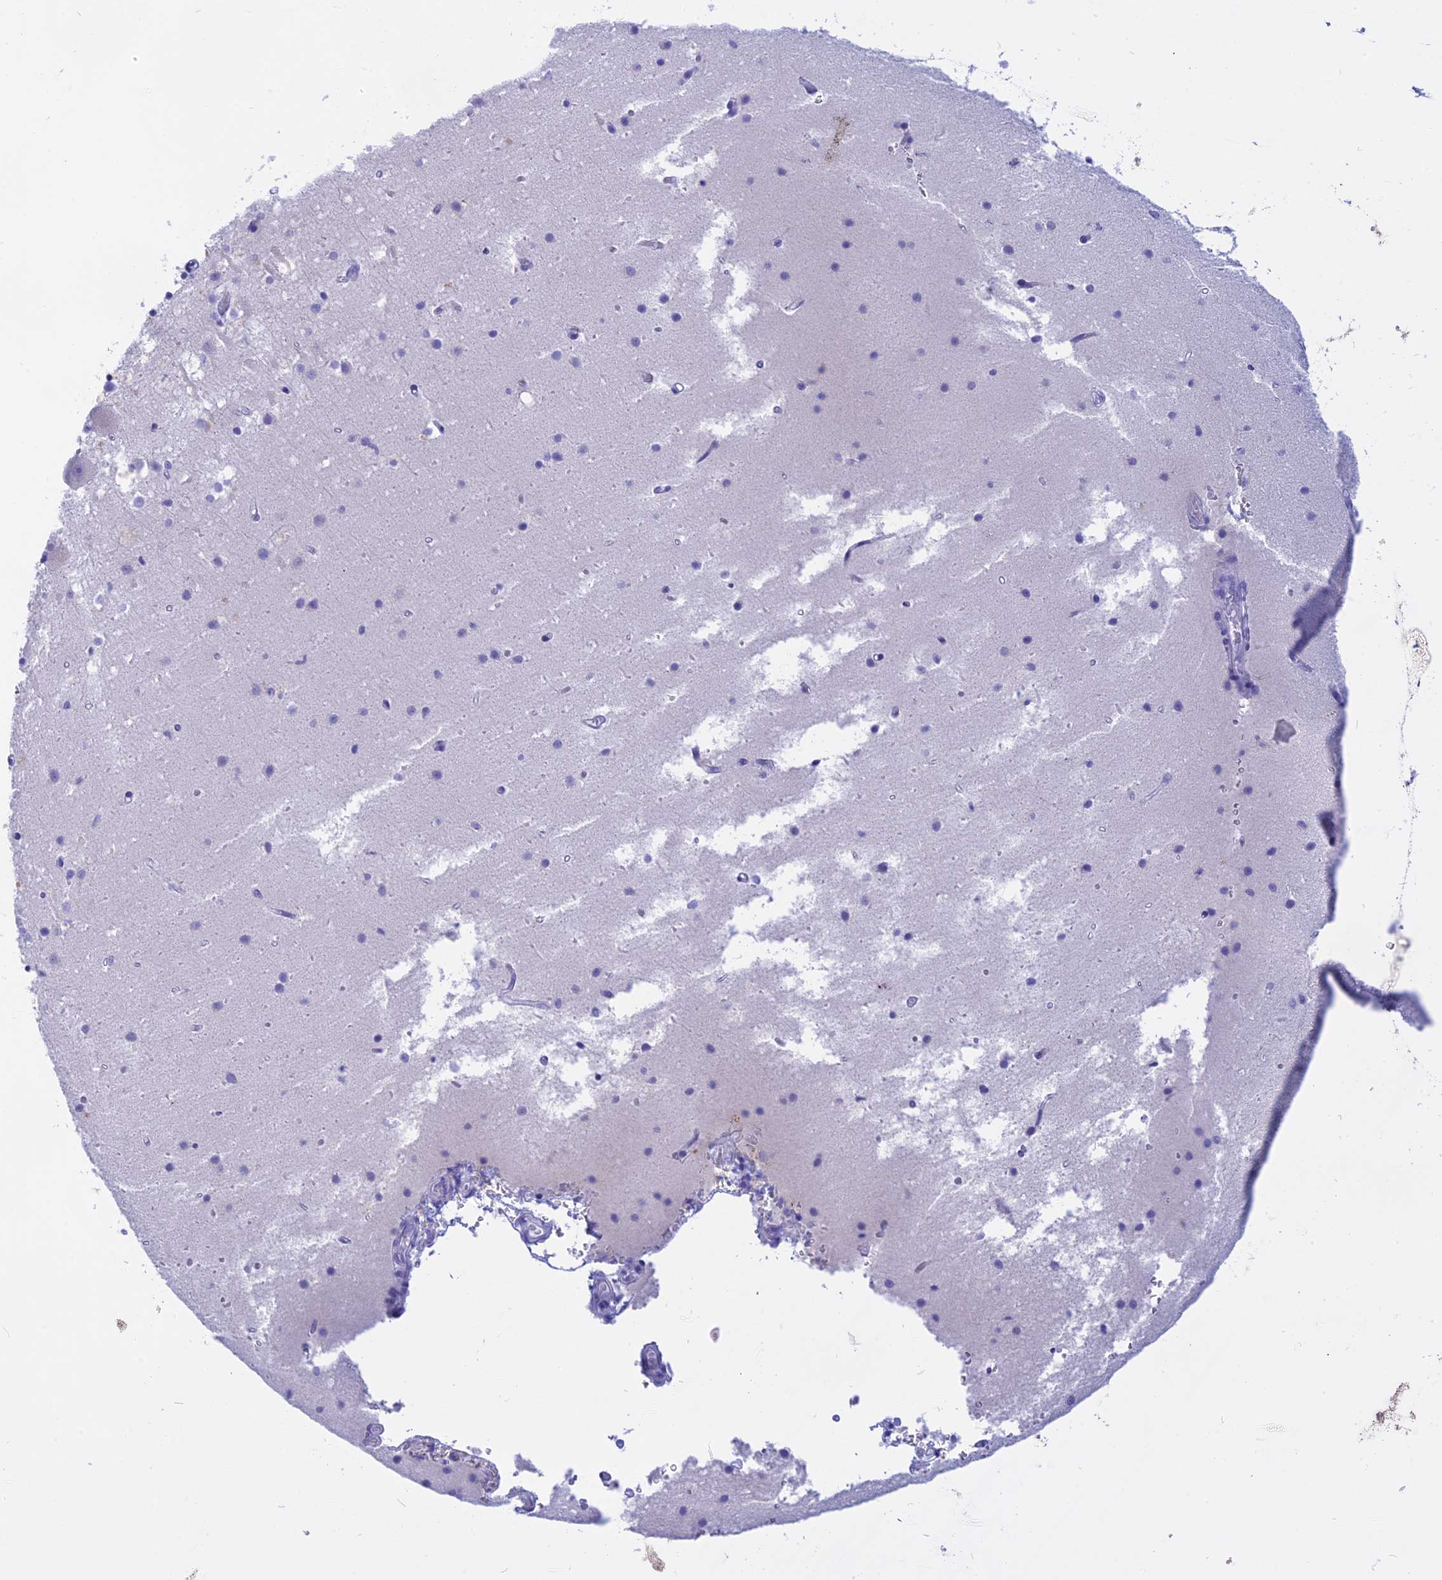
{"staining": {"intensity": "negative", "quantity": "none", "location": "none"}, "tissue": "cerebellum", "cell_type": "Cells in granular layer", "image_type": "normal", "snomed": [{"axis": "morphology", "description": "Normal tissue, NOS"}, {"axis": "topography", "description": "Cerebellum"}], "caption": "High power microscopy photomicrograph of an immunohistochemistry (IHC) image of normal cerebellum, revealing no significant positivity in cells in granular layer.", "gene": "ISCA1", "patient": {"sex": "male", "age": 54}}